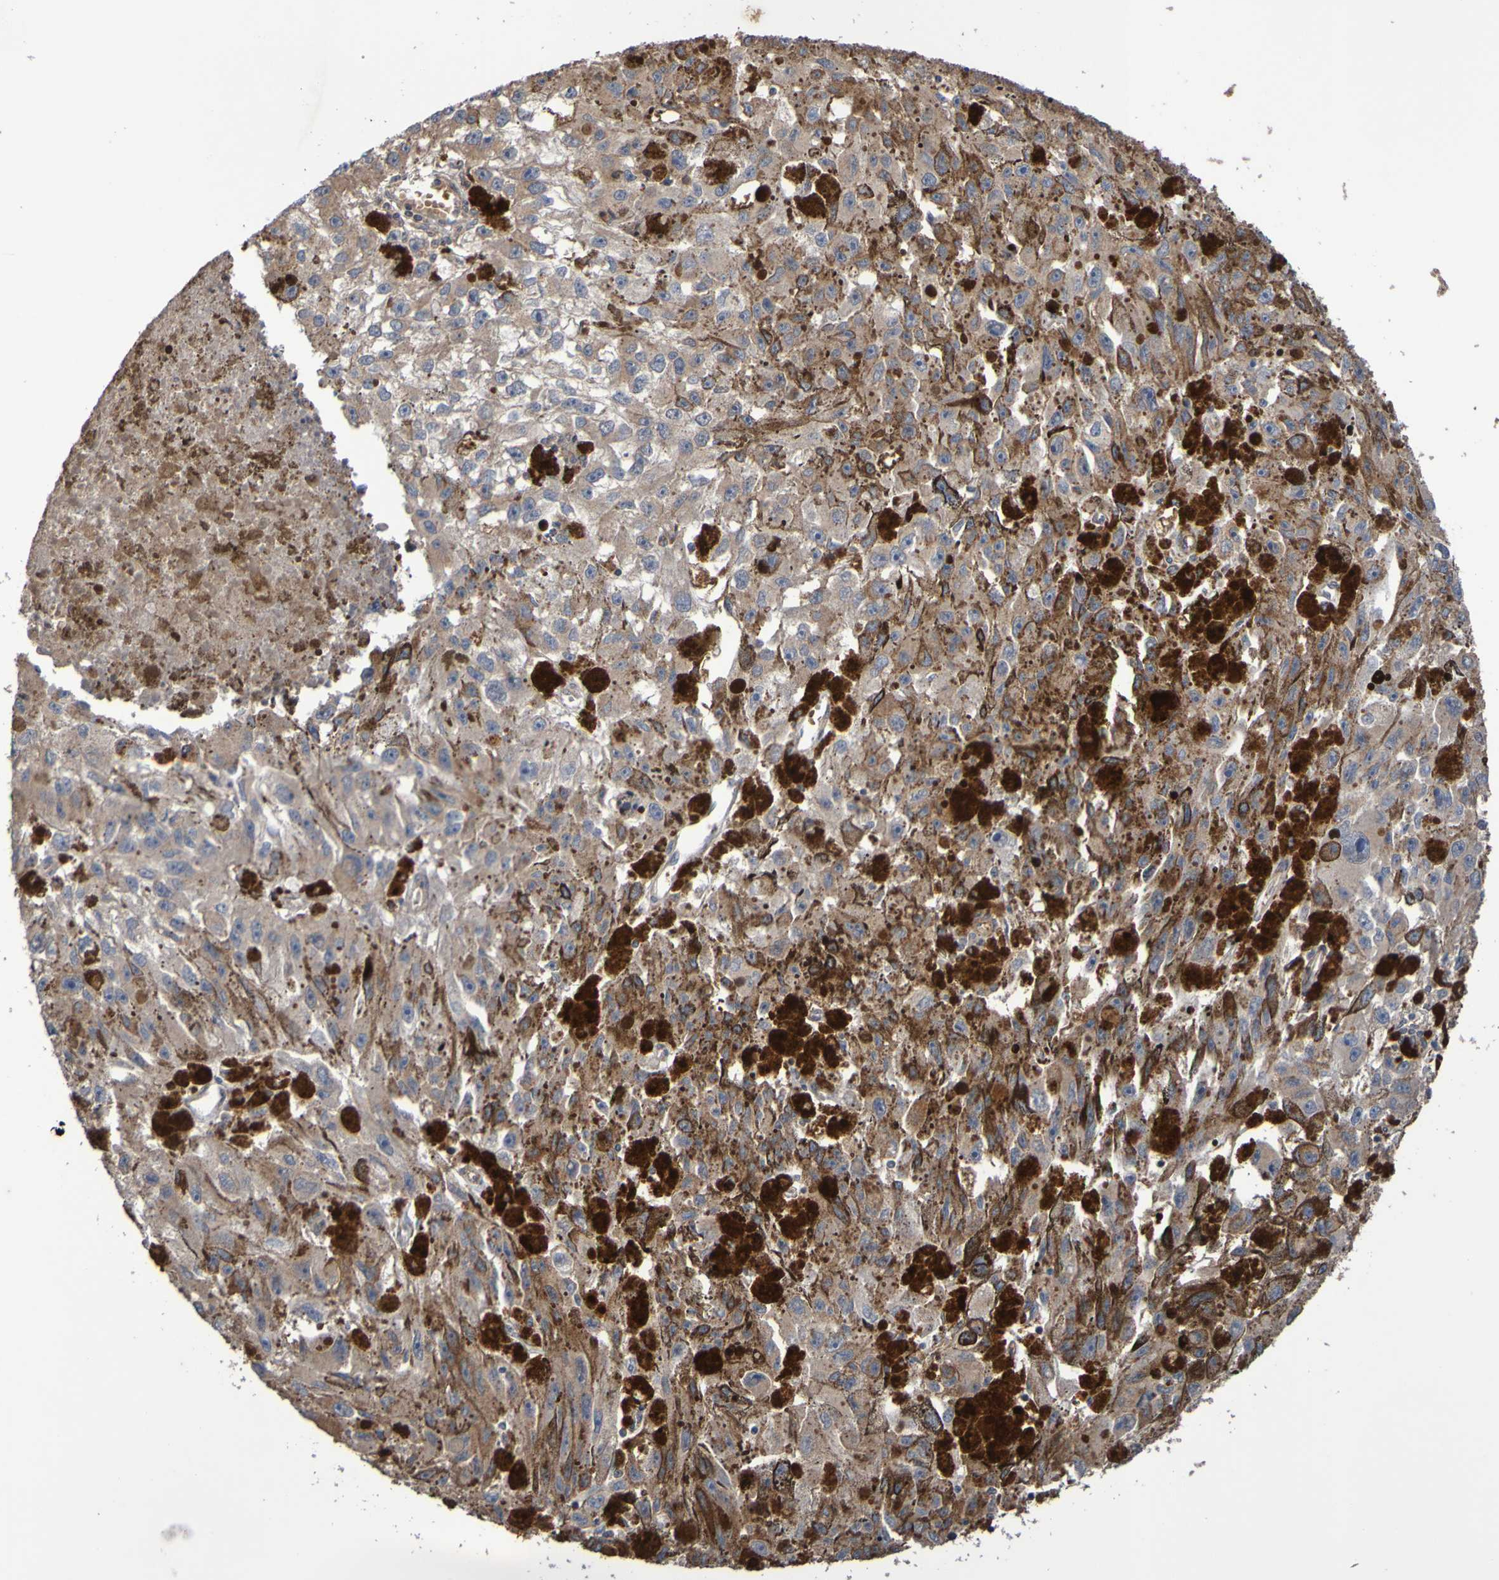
{"staining": {"intensity": "moderate", "quantity": ">75%", "location": "cytoplasmic/membranous"}, "tissue": "melanoma", "cell_type": "Tumor cells", "image_type": "cancer", "snomed": [{"axis": "morphology", "description": "Malignant melanoma, NOS"}, {"axis": "topography", "description": "Skin"}], "caption": "Brown immunohistochemical staining in human malignant melanoma displays moderate cytoplasmic/membranous expression in about >75% of tumor cells. (IHC, brightfield microscopy, high magnification).", "gene": "UCN", "patient": {"sex": "female", "age": 104}}